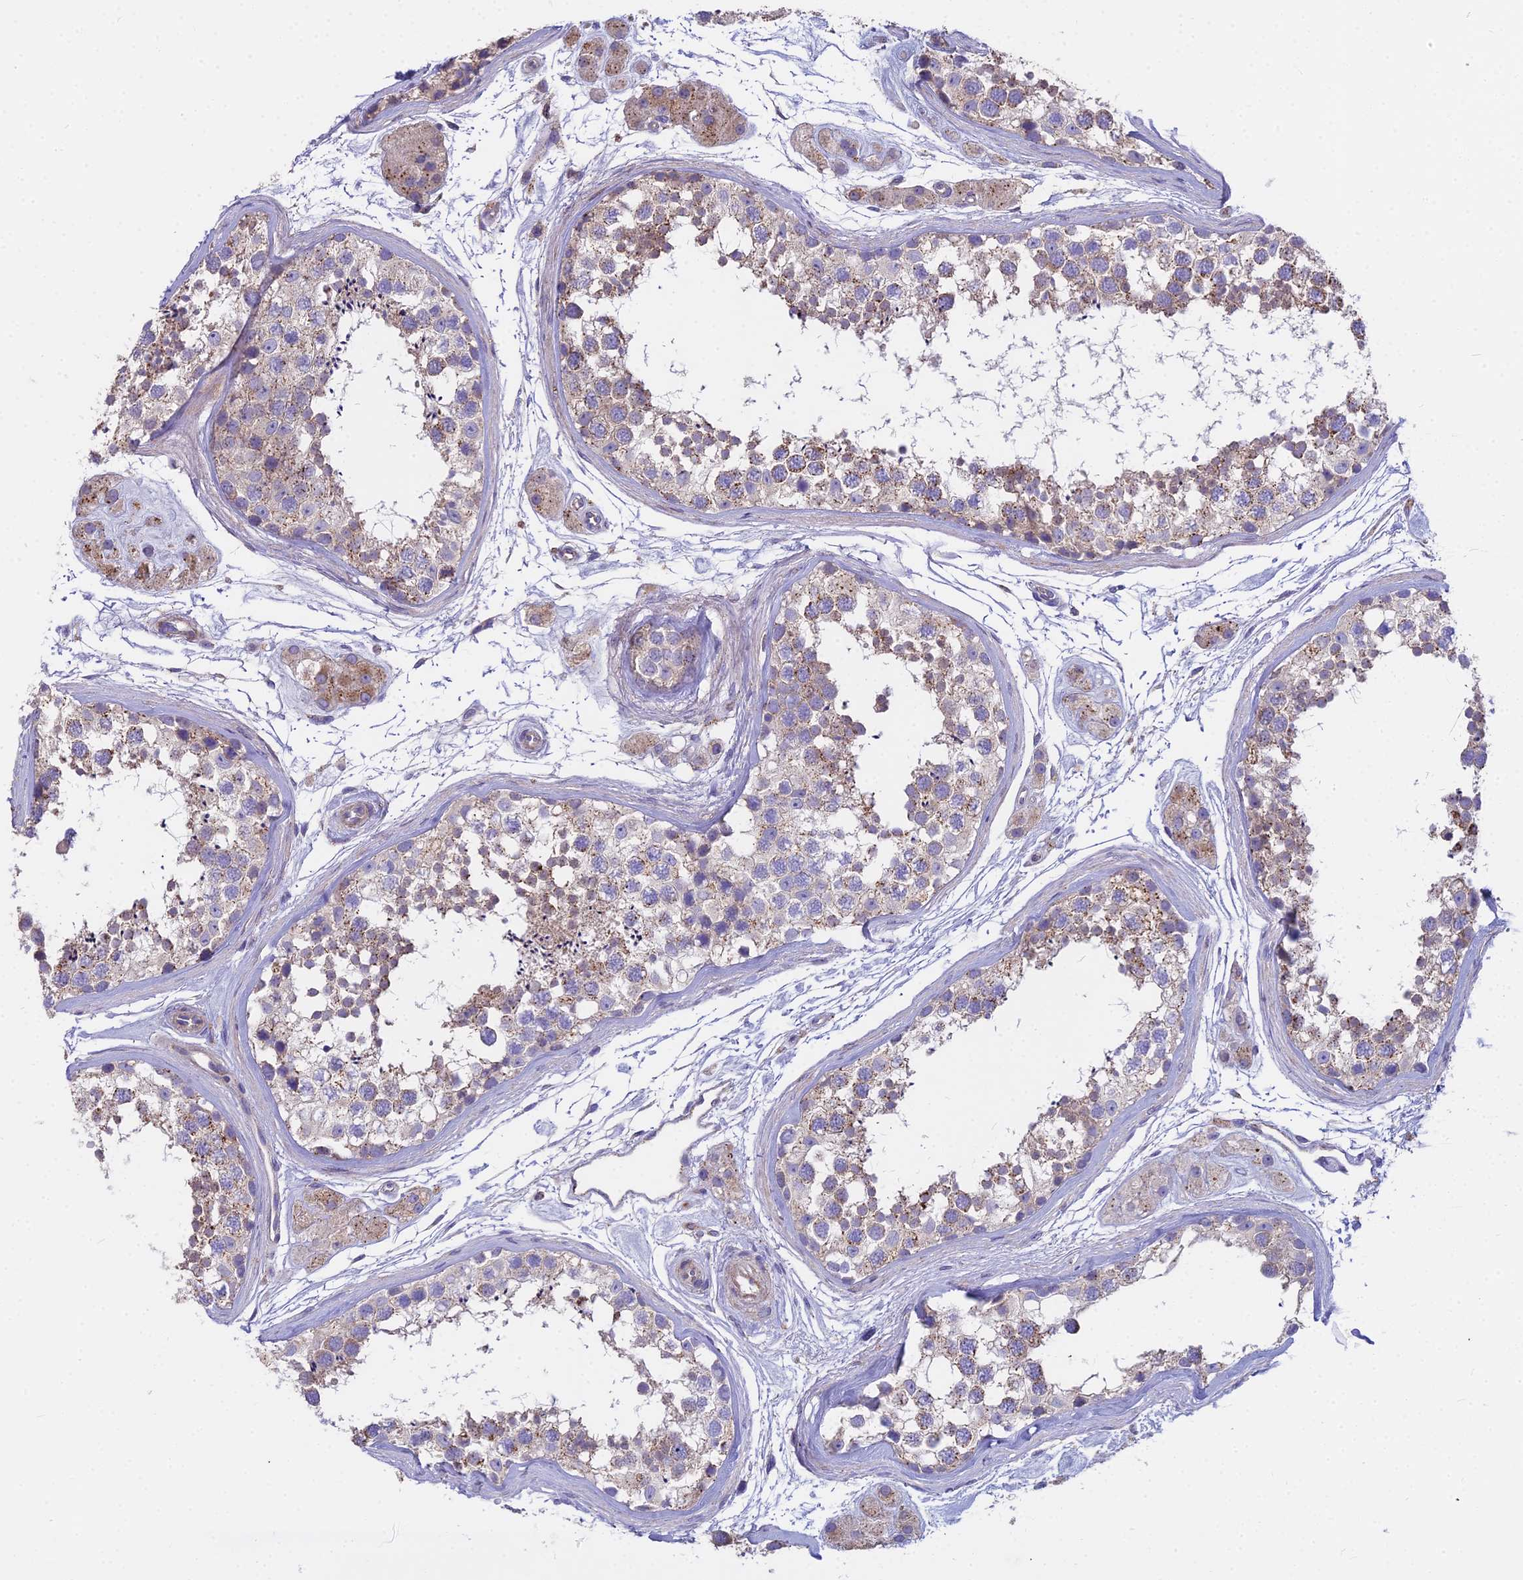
{"staining": {"intensity": "moderate", "quantity": "<25%", "location": "cytoplasmic/membranous"}, "tissue": "testis", "cell_type": "Cells in seminiferous ducts", "image_type": "normal", "snomed": [{"axis": "morphology", "description": "Normal tissue, NOS"}, {"axis": "topography", "description": "Testis"}], "caption": "Immunohistochemical staining of benign testis shows <25% levels of moderate cytoplasmic/membranous protein positivity in about <25% of cells in seminiferous ducts. The protein is shown in brown color, while the nuclei are stained blue.", "gene": "FRMPD1", "patient": {"sex": "male", "age": 56}}